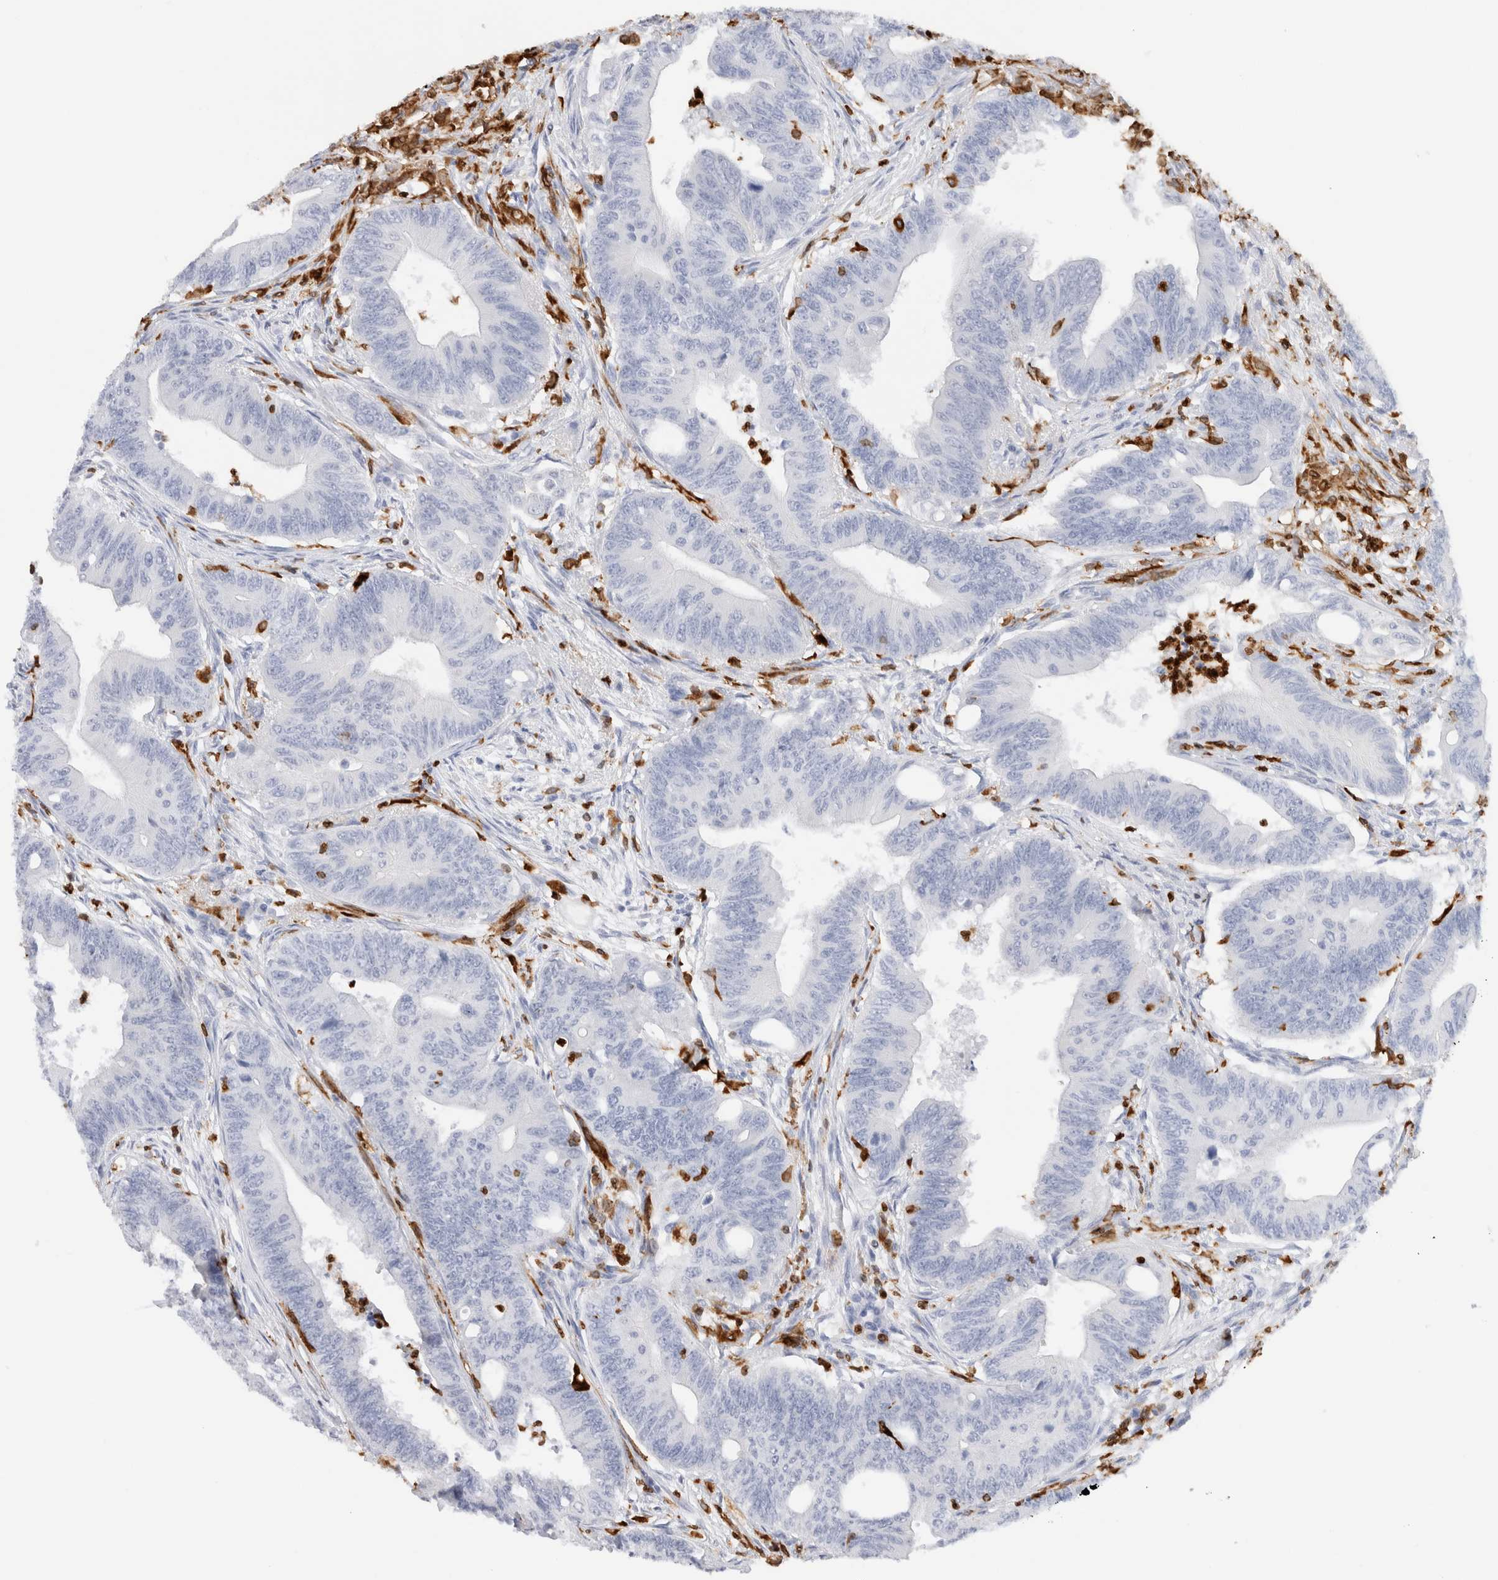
{"staining": {"intensity": "negative", "quantity": "none", "location": "none"}, "tissue": "colorectal cancer", "cell_type": "Tumor cells", "image_type": "cancer", "snomed": [{"axis": "morphology", "description": "Adenoma, NOS"}, {"axis": "morphology", "description": "Adenocarcinoma, NOS"}, {"axis": "topography", "description": "Colon"}], "caption": "There is no significant positivity in tumor cells of colorectal adenocarcinoma.", "gene": "ALOX5AP", "patient": {"sex": "male", "age": 79}}